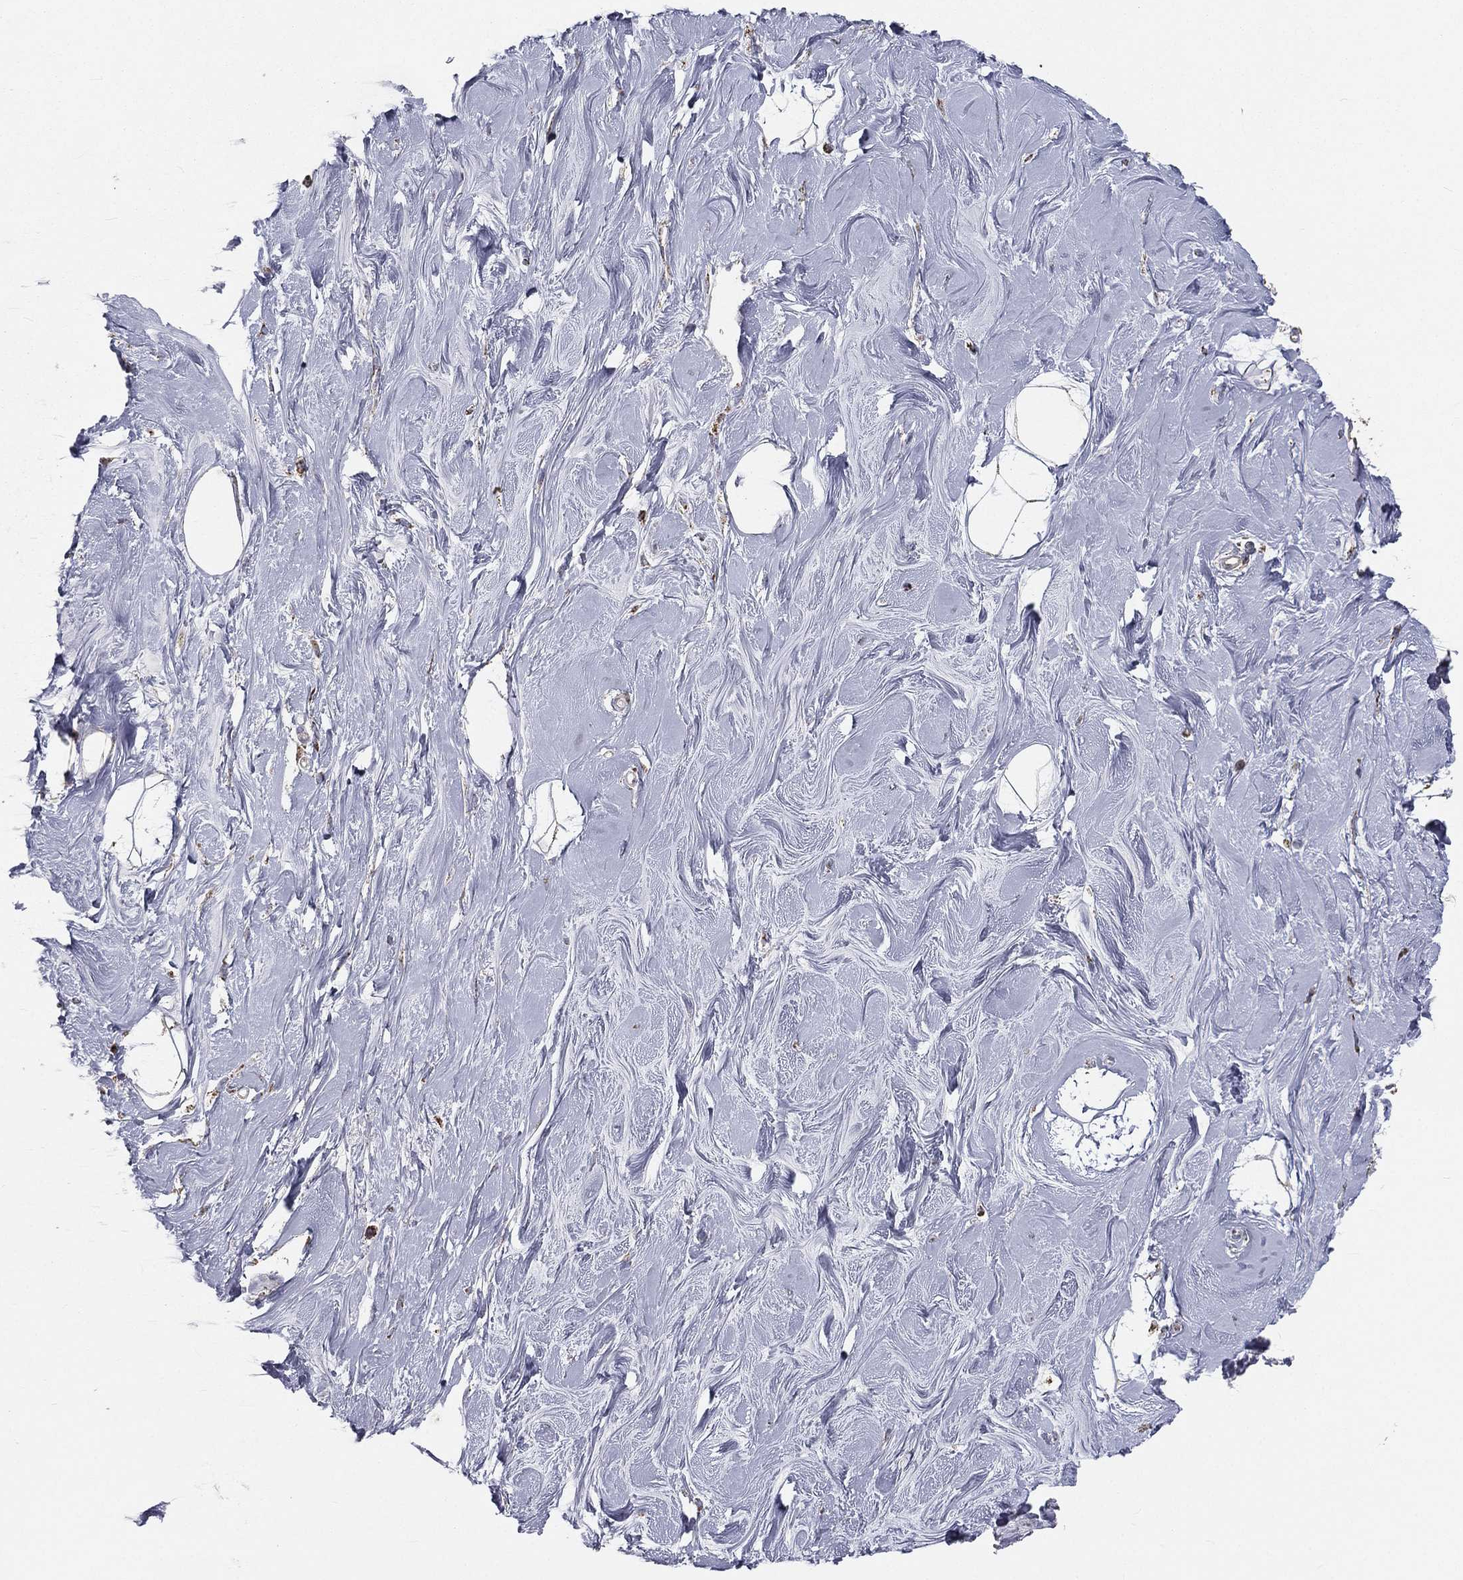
{"staining": {"intensity": "negative", "quantity": "none", "location": "none"}, "tissue": "soft tissue", "cell_type": "Fibroblasts", "image_type": "normal", "snomed": [{"axis": "morphology", "description": "Normal tissue, NOS"}, {"axis": "topography", "description": "Breast"}], "caption": "This is a micrograph of IHC staining of unremarkable soft tissue, which shows no positivity in fibroblasts.", "gene": "HADH", "patient": {"sex": "female", "age": 49}}